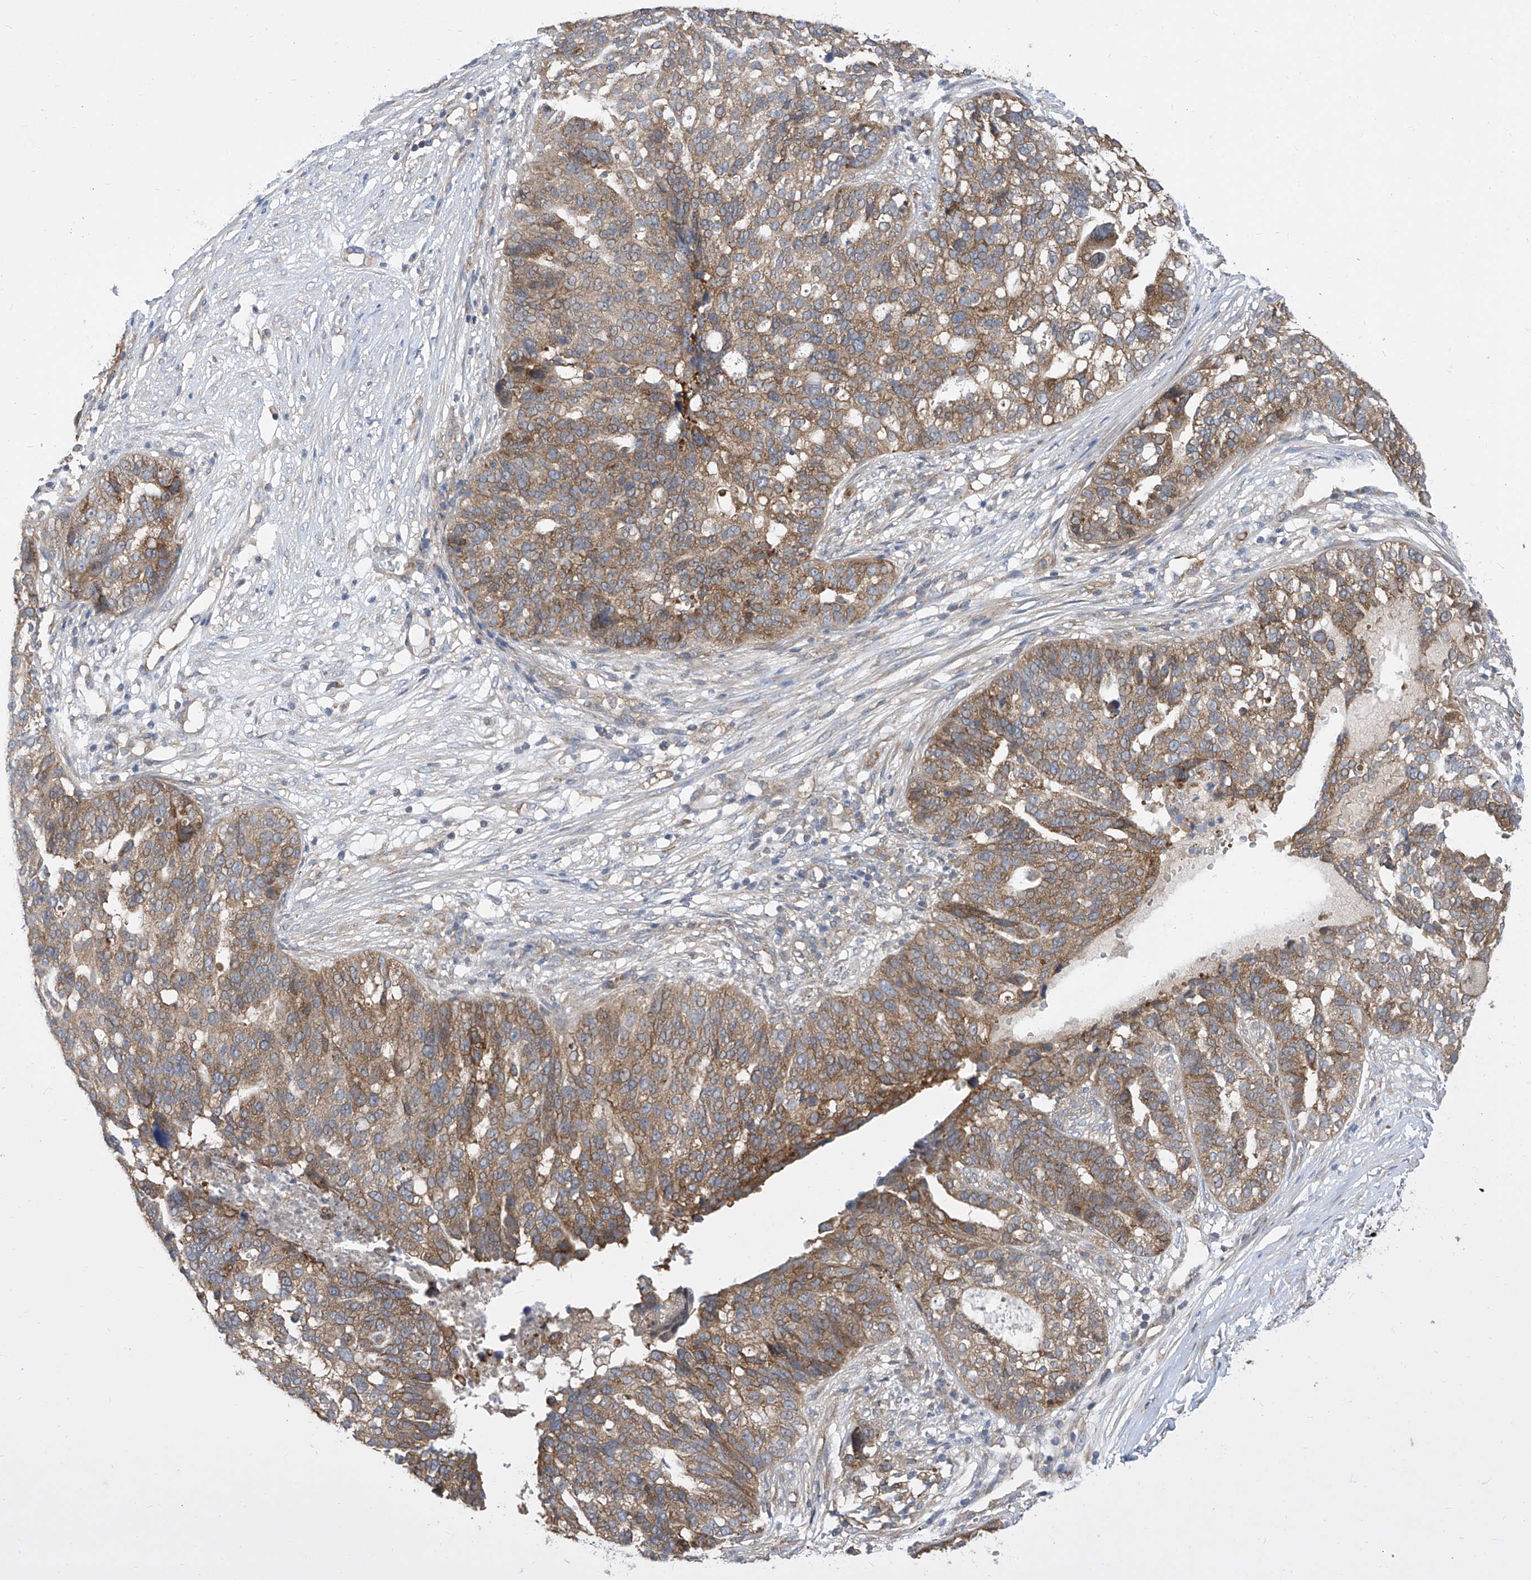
{"staining": {"intensity": "moderate", "quantity": ">75%", "location": "cytoplasmic/membranous"}, "tissue": "ovarian cancer", "cell_type": "Tumor cells", "image_type": "cancer", "snomed": [{"axis": "morphology", "description": "Cystadenocarcinoma, serous, NOS"}, {"axis": "topography", "description": "Ovary"}], "caption": "Tumor cells show medium levels of moderate cytoplasmic/membranous staining in about >75% of cells in human ovarian serous cystadenocarcinoma.", "gene": "EIF3M", "patient": {"sex": "female", "age": 59}}